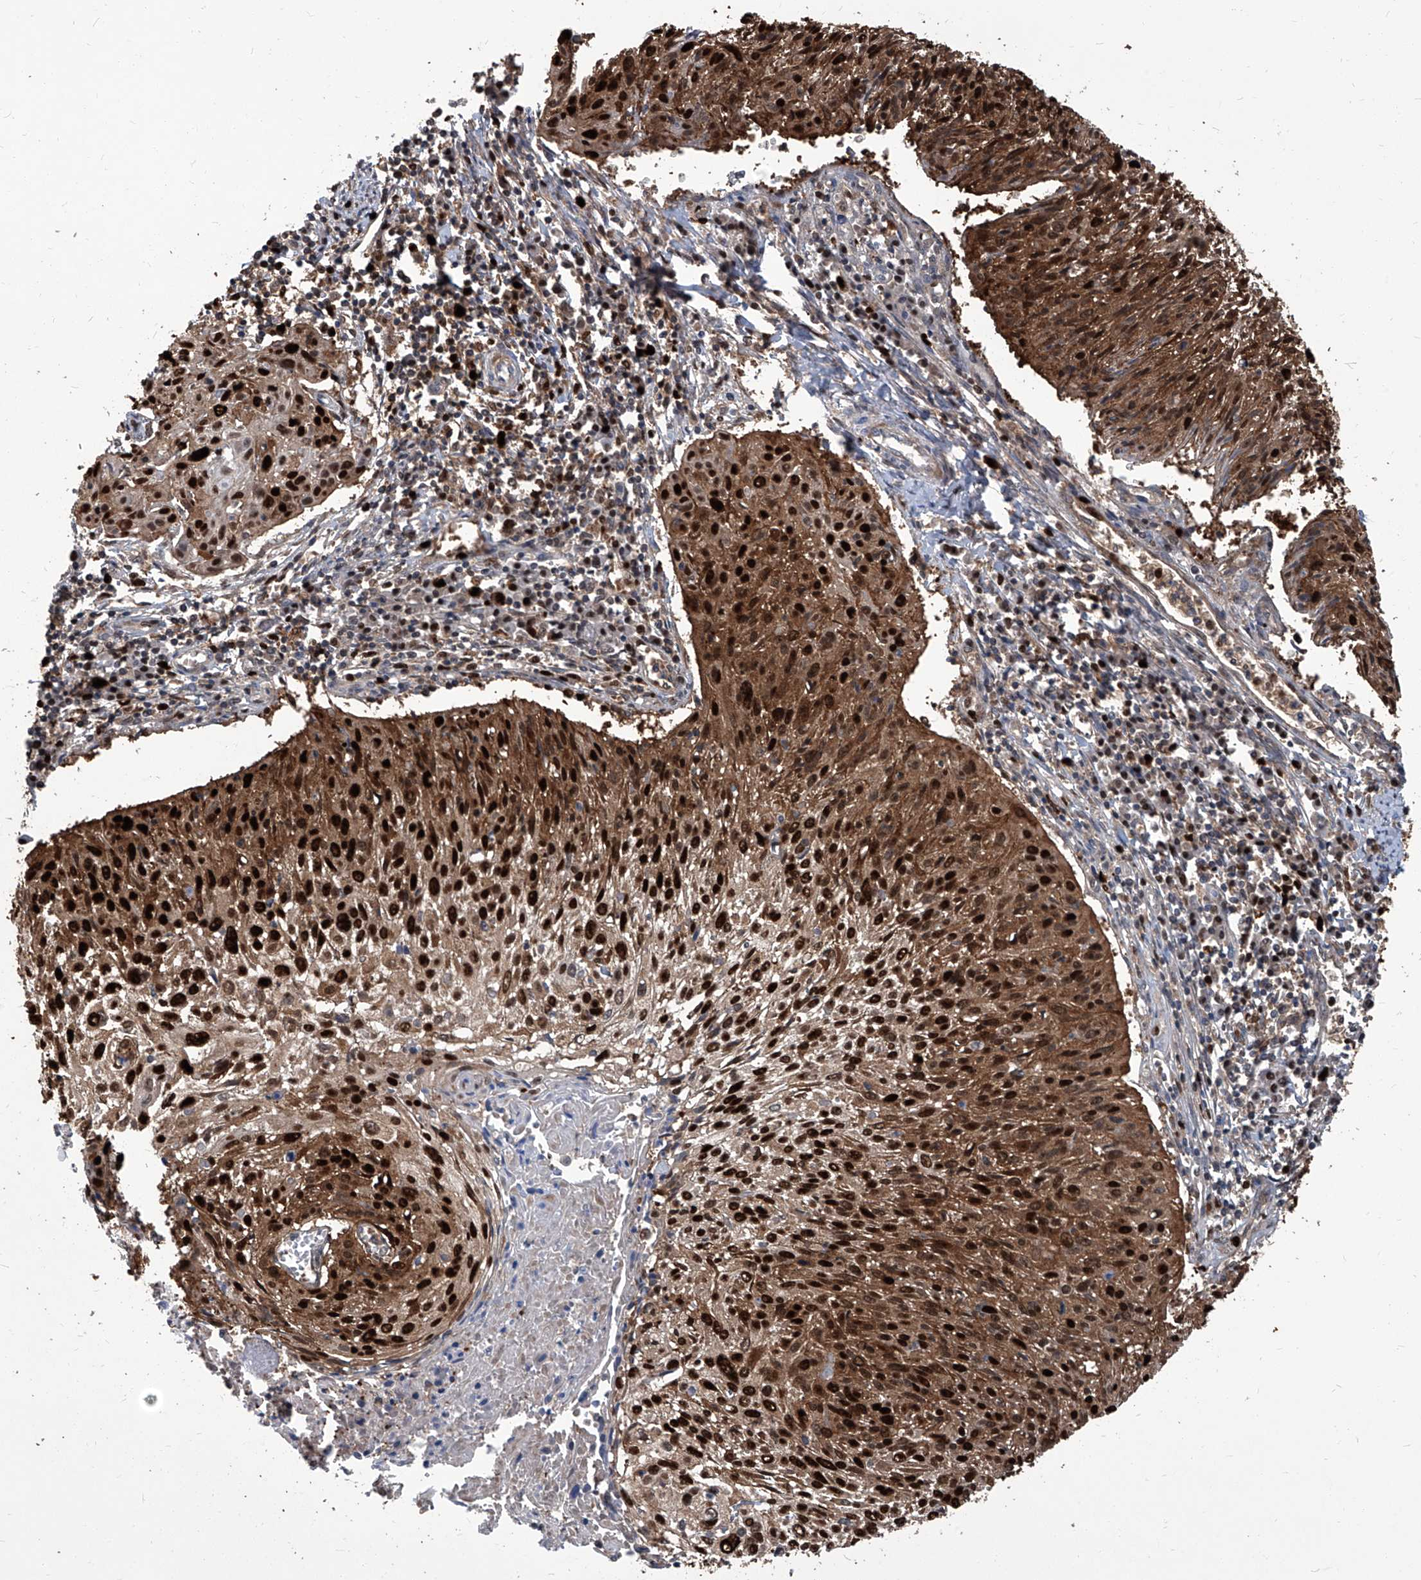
{"staining": {"intensity": "strong", "quantity": ">75%", "location": "cytoplasmic/membranous,nuclear"}, "tissue": "cervical cancer", "cell_type": "Tumor cells", "image_type": "cancer", "snomed": [{"axis": "morphology", "description": "Squamous cell carcinoma, NOS"}, {"axis": "topography", "description": "Cervix"}], "caption": "Immunohistochemical staining of cervical cancer reveals high levels of strong cytoplasmic/membranous and nuclear positivity in approximately >75% of tumor cells.", "gene": "PCNA", "patient": {"sex": "female", "age": 51}}